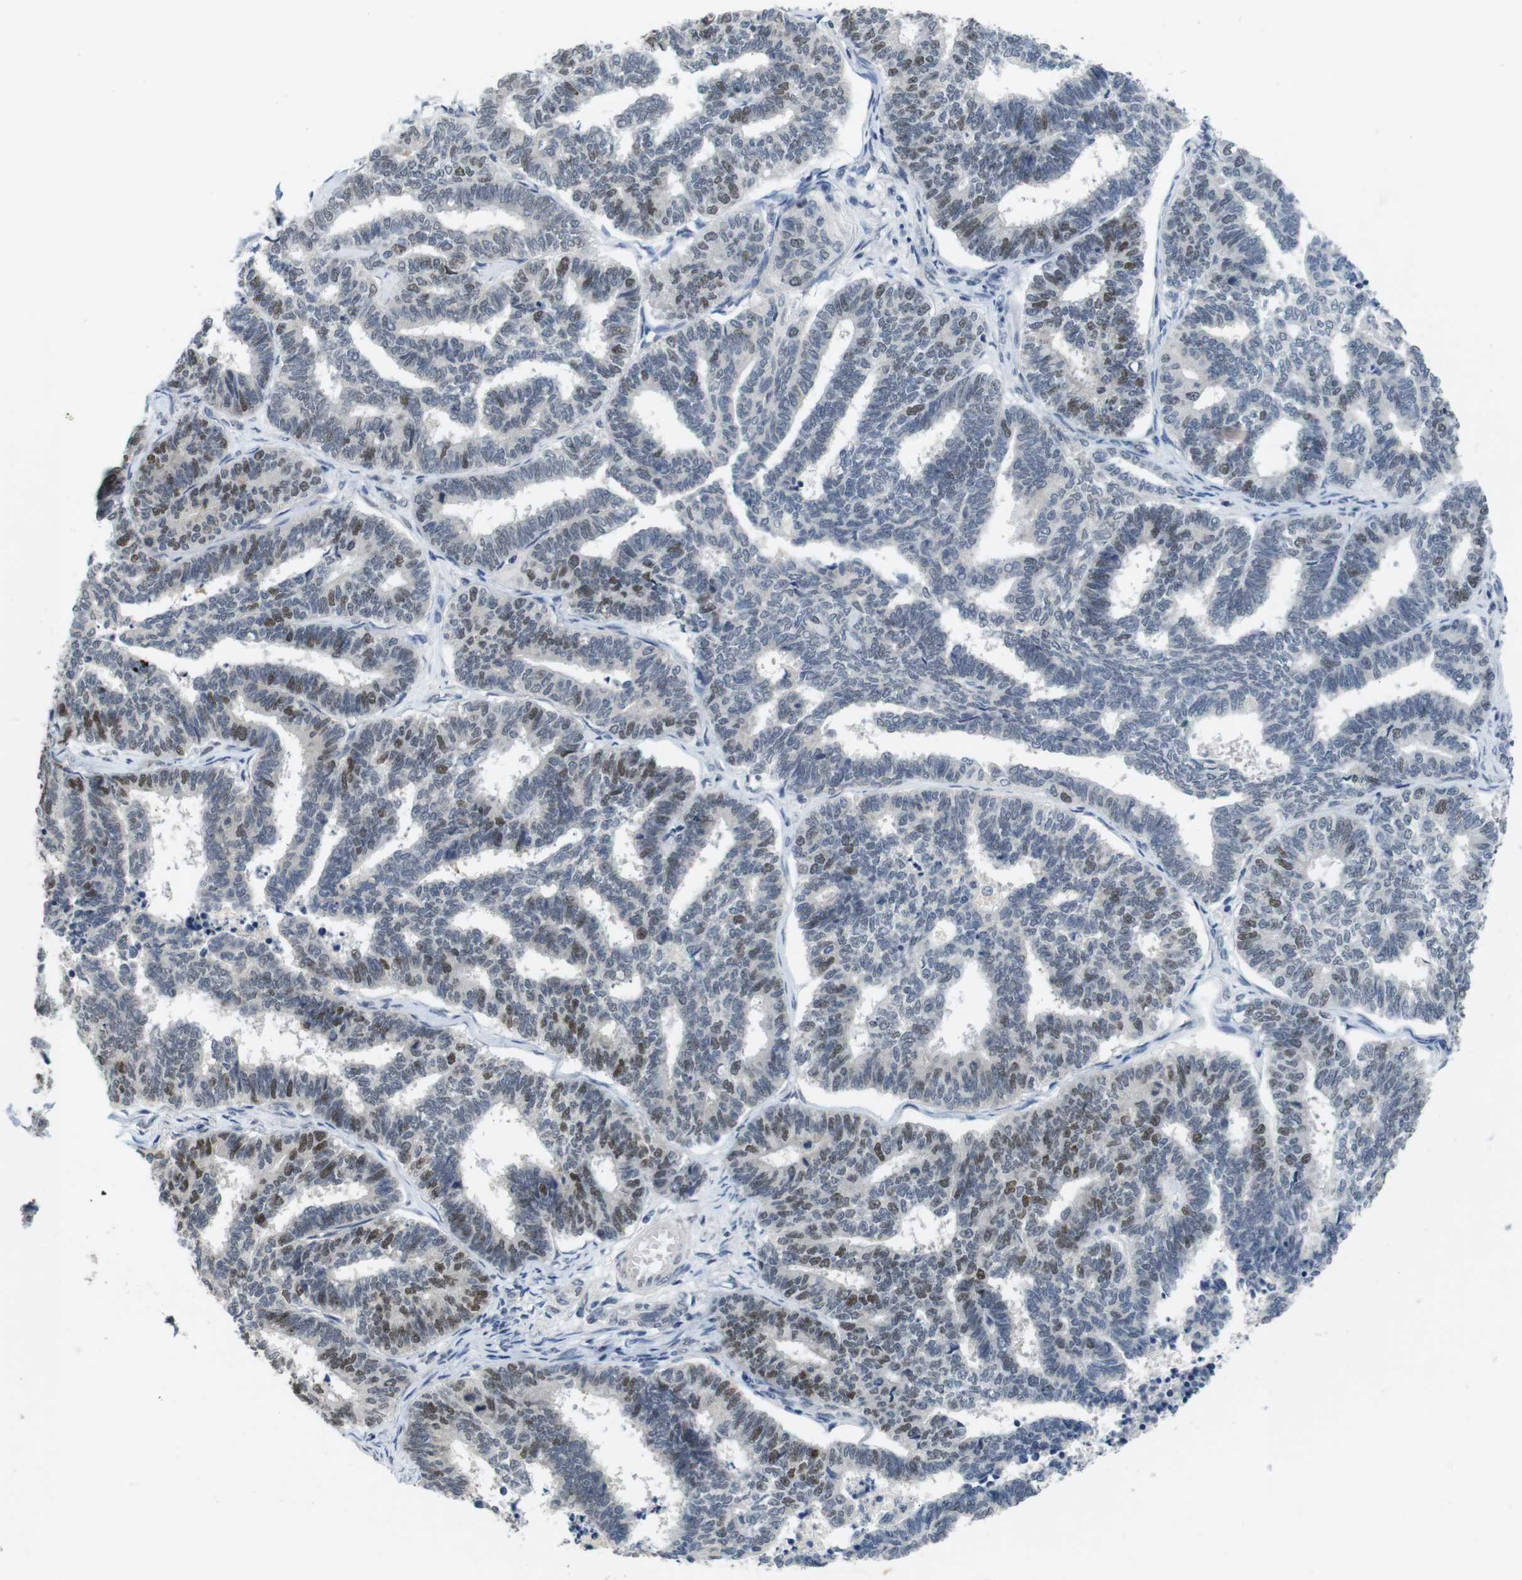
{"staining": {"intensity": "strong", "quantity": "25%-75%", "location": "nuclear"}, "tissue": "endometrial cancer", "cell_type": "Tumor cells", "image_type": "cancer", "snomed": [{"axis": "morphology", "description": "Adenocarcinoma, NOS"}, {"axis": "topography", "description": "Endometrium"}], "caption": "A brown stain highlights strong nuclear positivity of a protein in human adenocarcinoma (endometrial) tumor cells.", "gene": "SKP2", "patient": {"sex": "female", "age": 70}}